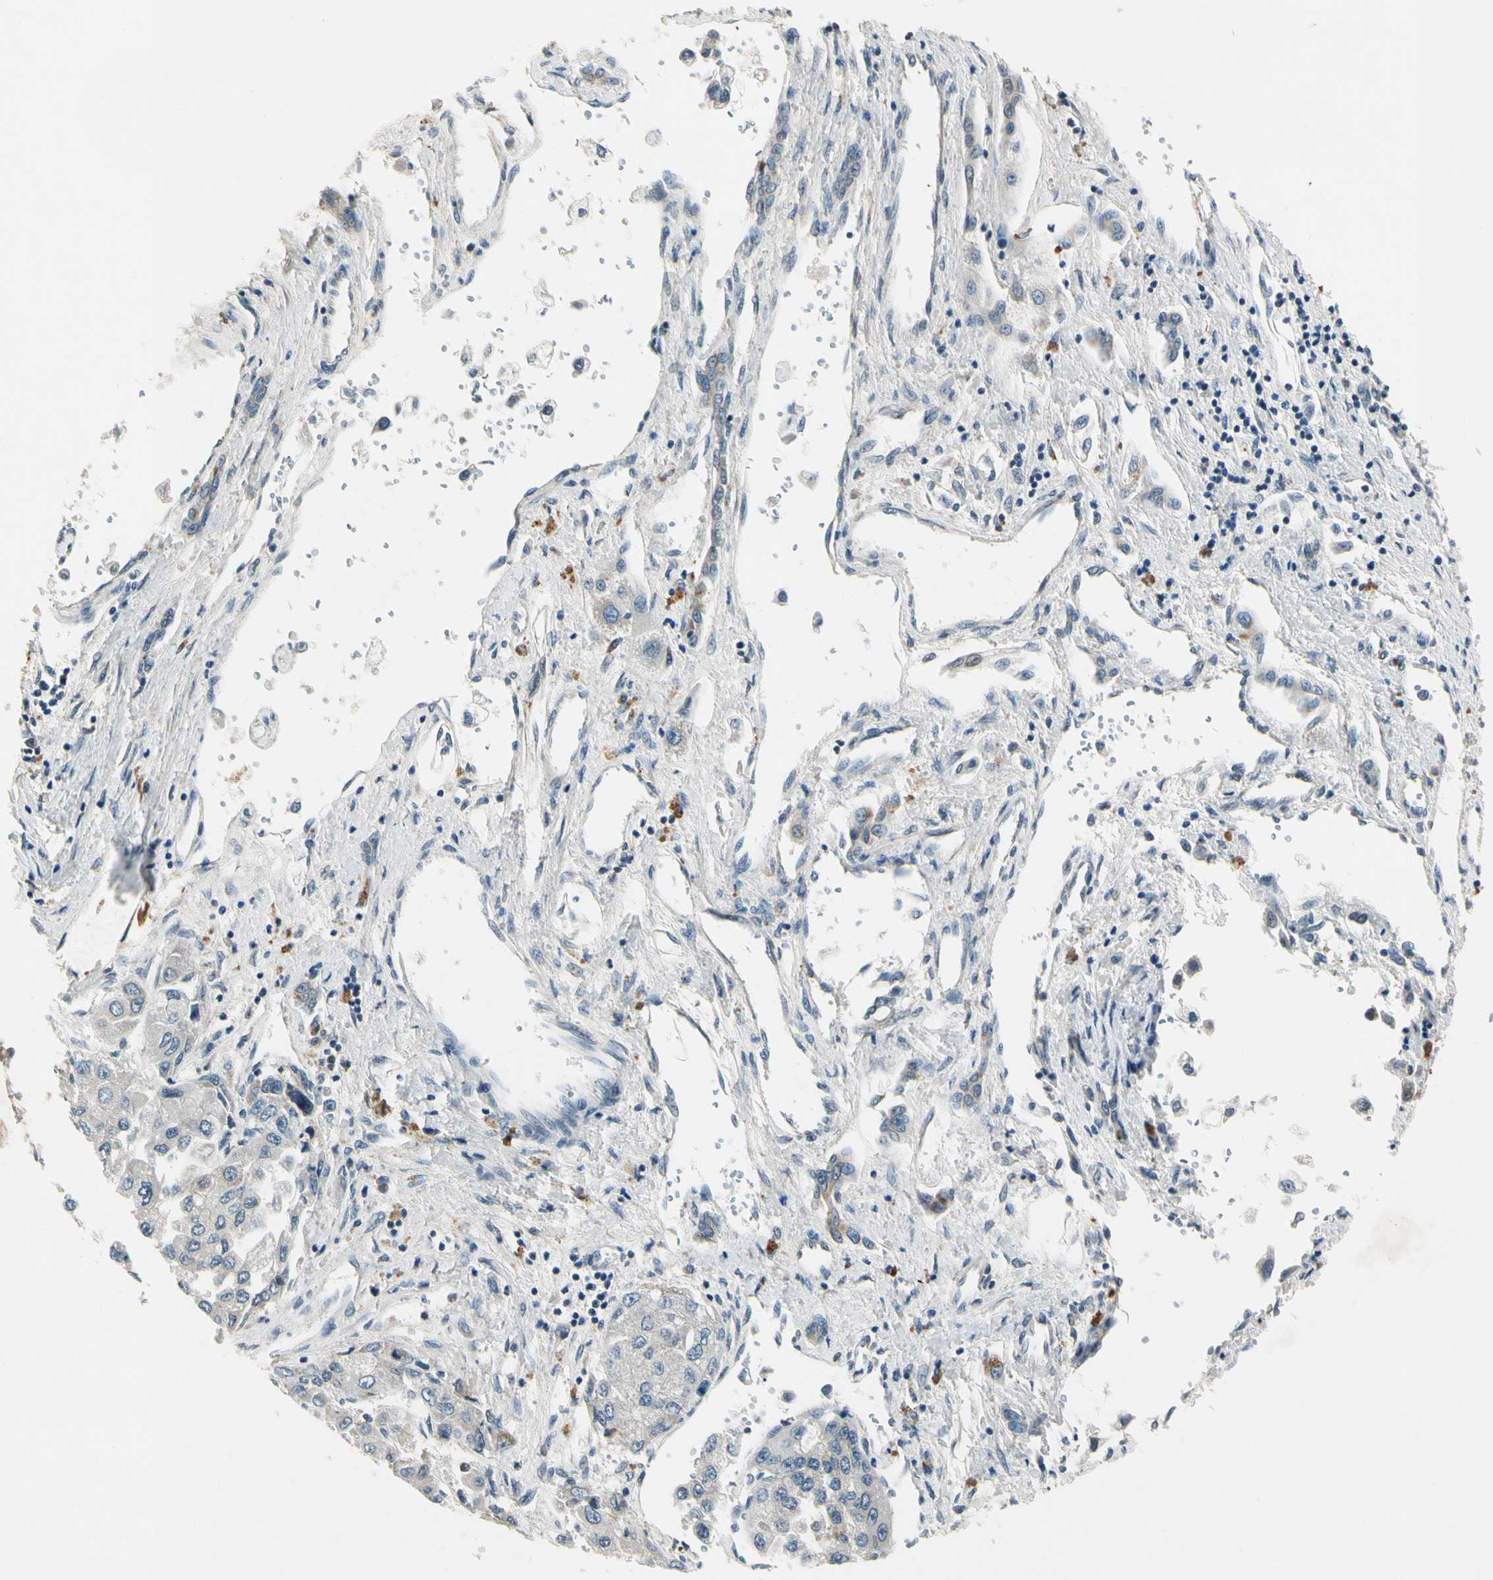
{"staining": {"intensity": "negative", "quantity": "none", "location": "none"}, "tissue": "liver cancer", "cell_type": "Tumor cells", "image_type": "cancer", "snomed": [{"axis": "morphology", "description": "Carcinoma, Hepatocellular, NOS"}, {"axis": "topography", "description": "Liver"}], "caption": "This is a histopathology image of immunohistochemistry (IHC) staining of liver hepatocellular carcinoma, which shows no expression in tumor cells.", "gene": "RPS6KB2", "patient": {"sex": "female", "age": 66}}